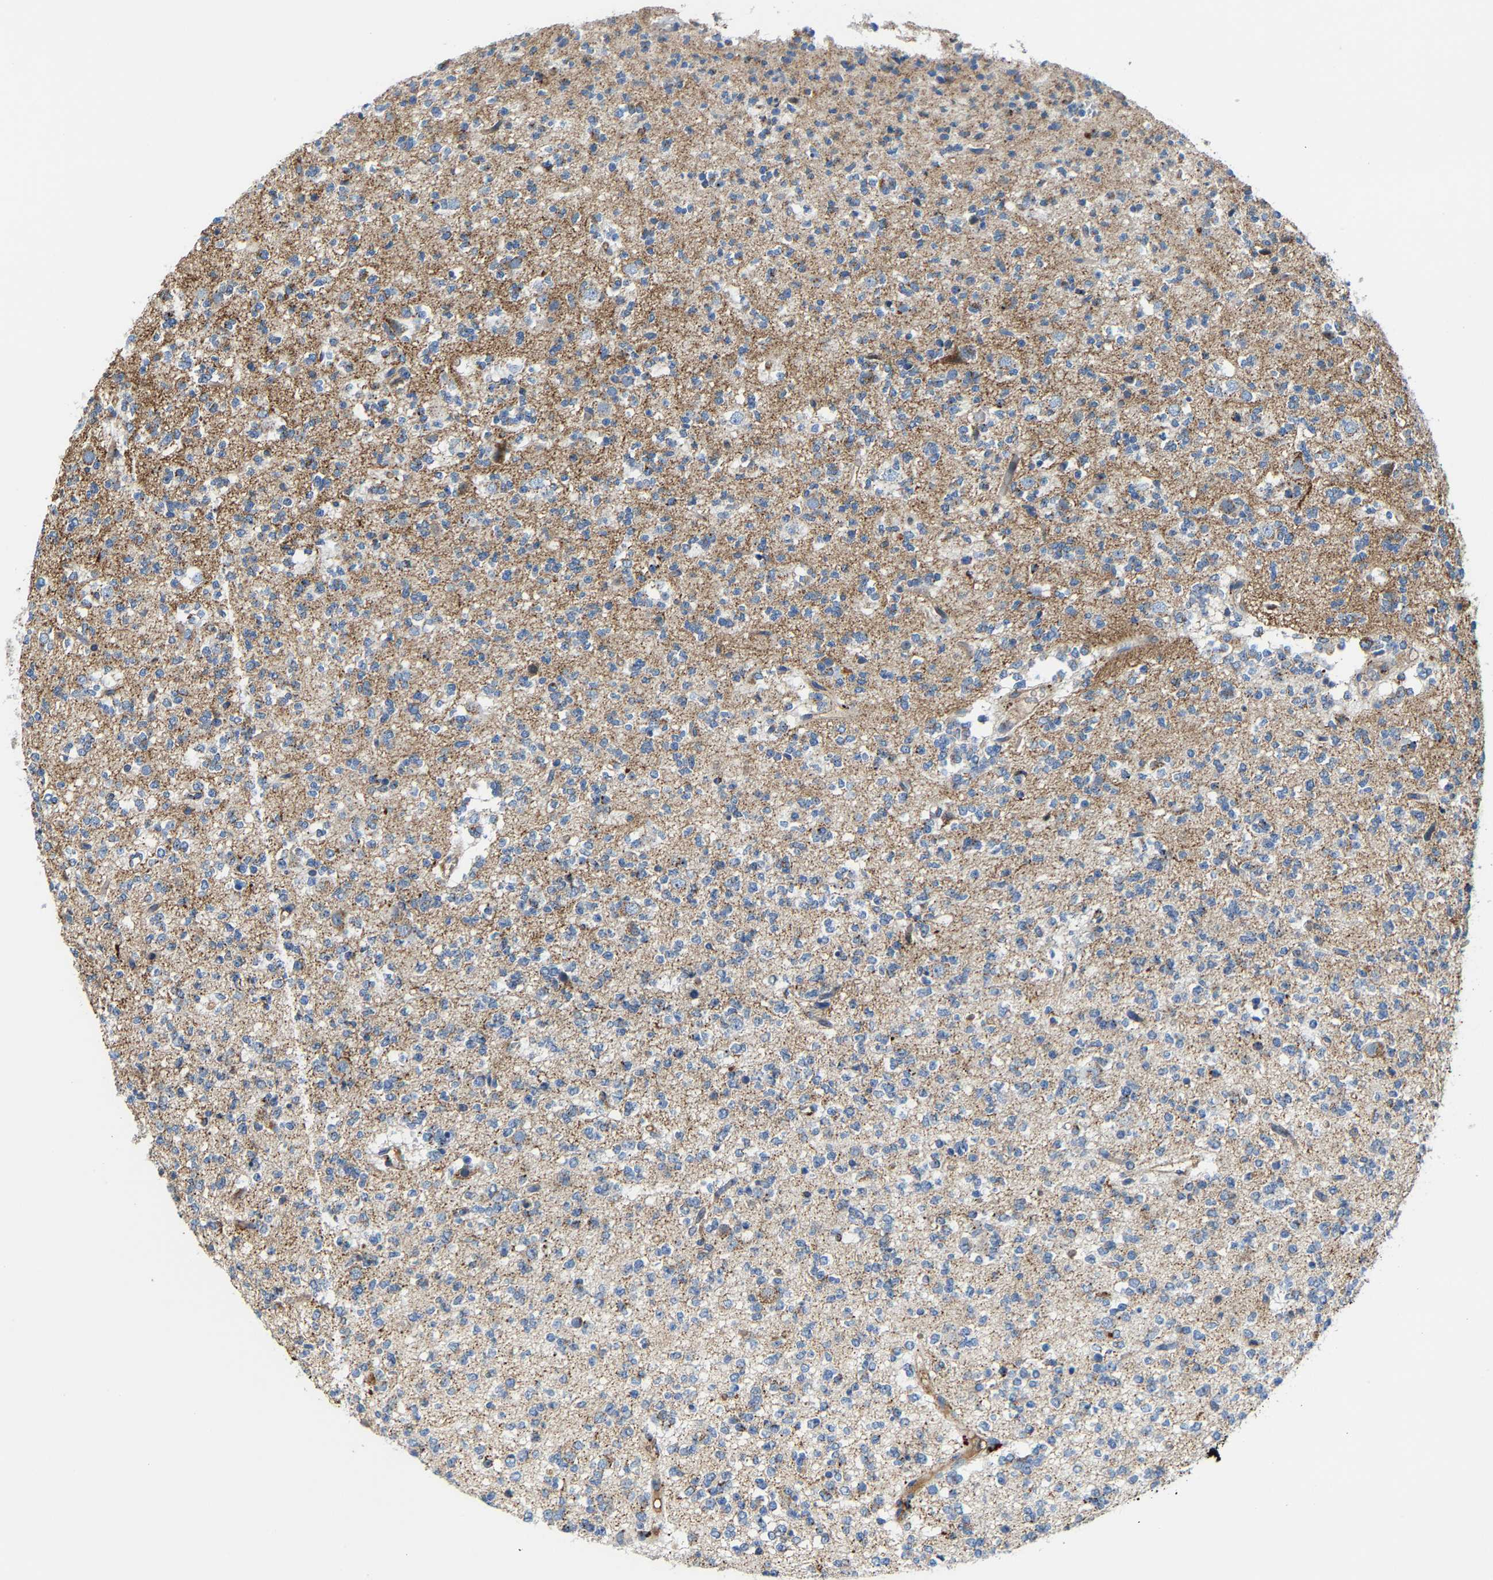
{"staining": {"intensity": "weak", "quantity": "<25%", "location": "cytoplasmic/membranous"}, "tissue": "glioma", "cell_type": "Tumor cells", "image_type": "cancer", "snomed": [{"axis": "morphology", "description": "Glioma, malignant, Low grade"}, {"axis": "topography", "description": "Brain"}], "caption": "Protein analysis of glioma shows no significant staining in tumor cells. (DAB immunohistochemistry (IHC) with hematoxylin counter stain).", "gene": "DPP7", "patient": {"sex": "male", "age": 38}}